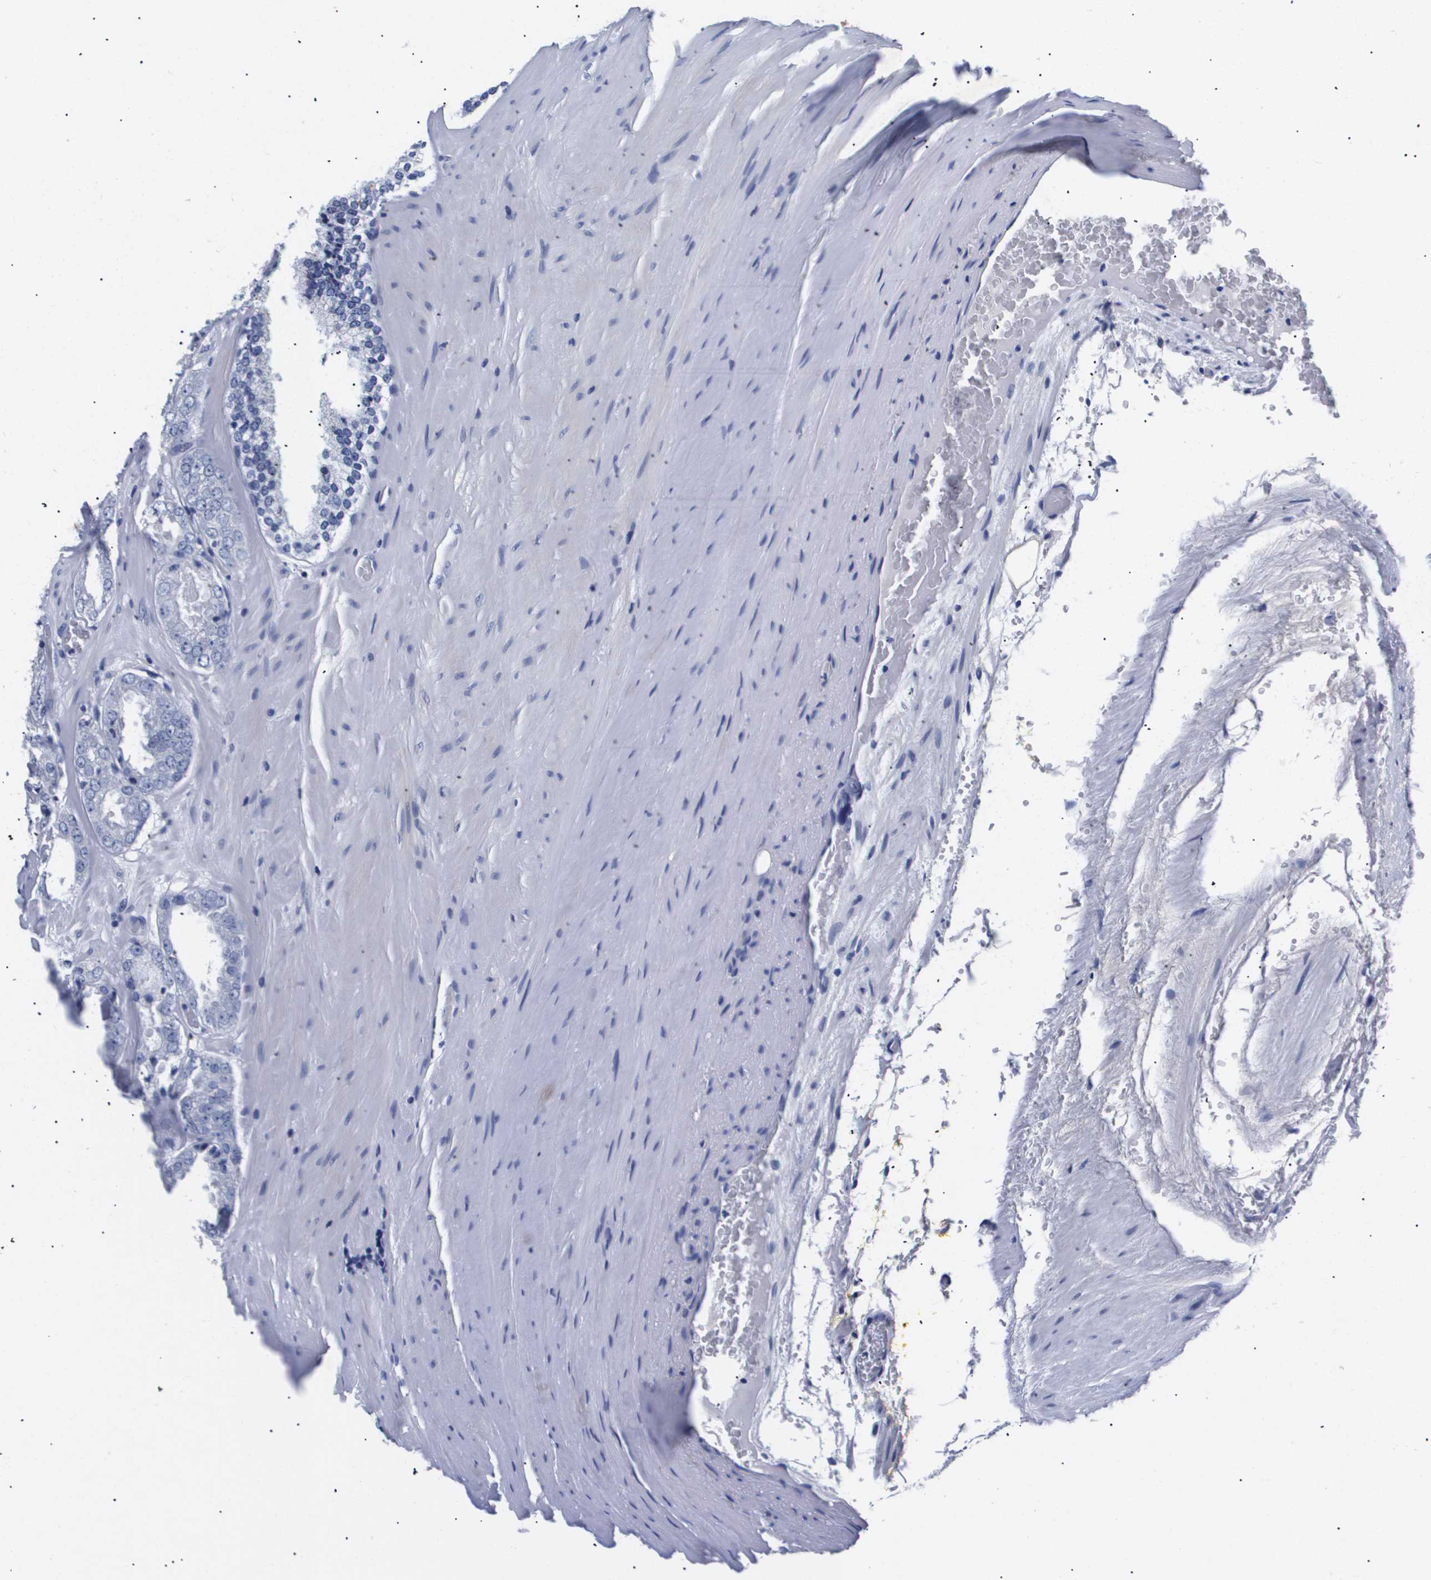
{"staining": {"intensity": "negative", "quantity": "none", "location": "none"}, "tissue": "prostate cancer", "cell_type": "Tumor cells", "image_type": "cancer", "snomed": [{"axis": "morphology", "description": "Adenocarcinoma, High grade"}, {"axis": "topography", "description": "Prostate"}], "caption": "This is an immunohistochemistry (IHC) image of prostate adenocarcinoma (high-grade). There is no expression in tumor cells.", "gene": "ATP6V0A4", "patient": {"sex": "male", "age": 65}}